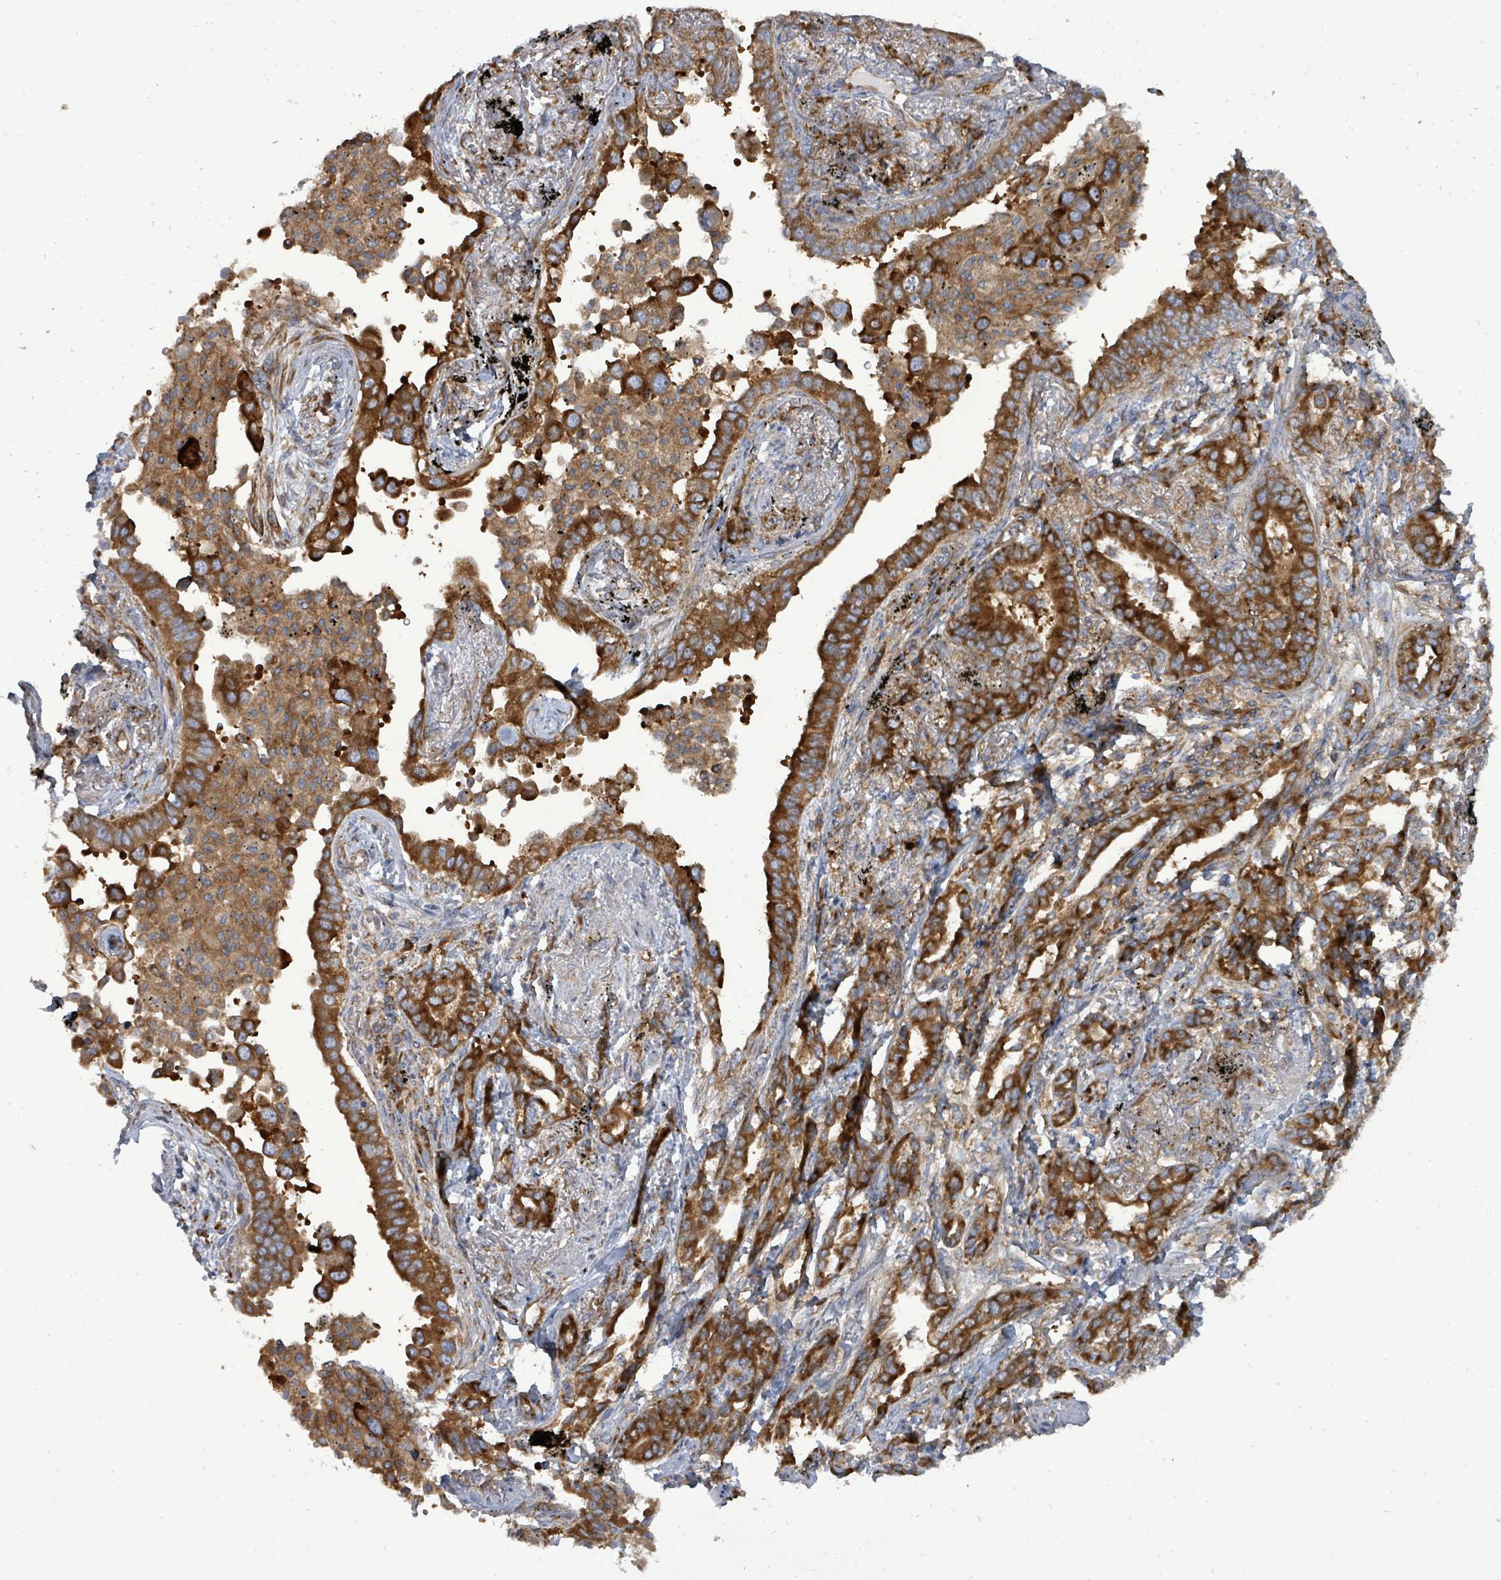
{"staining": {"intensity": "strong", "quantity": ">75%", "location": "cytoplasmic/membranous"}, "tissue": "lung cancer", "cell_type": "Tumor cells", "image_type": "cancer", "snomed": [{"axis": "morphology", "description": "Adenocarcinoma, NOS"}, {"axis": "topography", "description": "Lung"}], "caption": "Protein staining by immunohistochemistry (IHC) shows strong cytoplasmic/membranous positivity in approximately >75% of tumor cells in lung cancer (adenocarcinoma). Nuclei are stained in blue.", "gene": "EIF3C", "patient": {"sex": "male", "age": 67}}